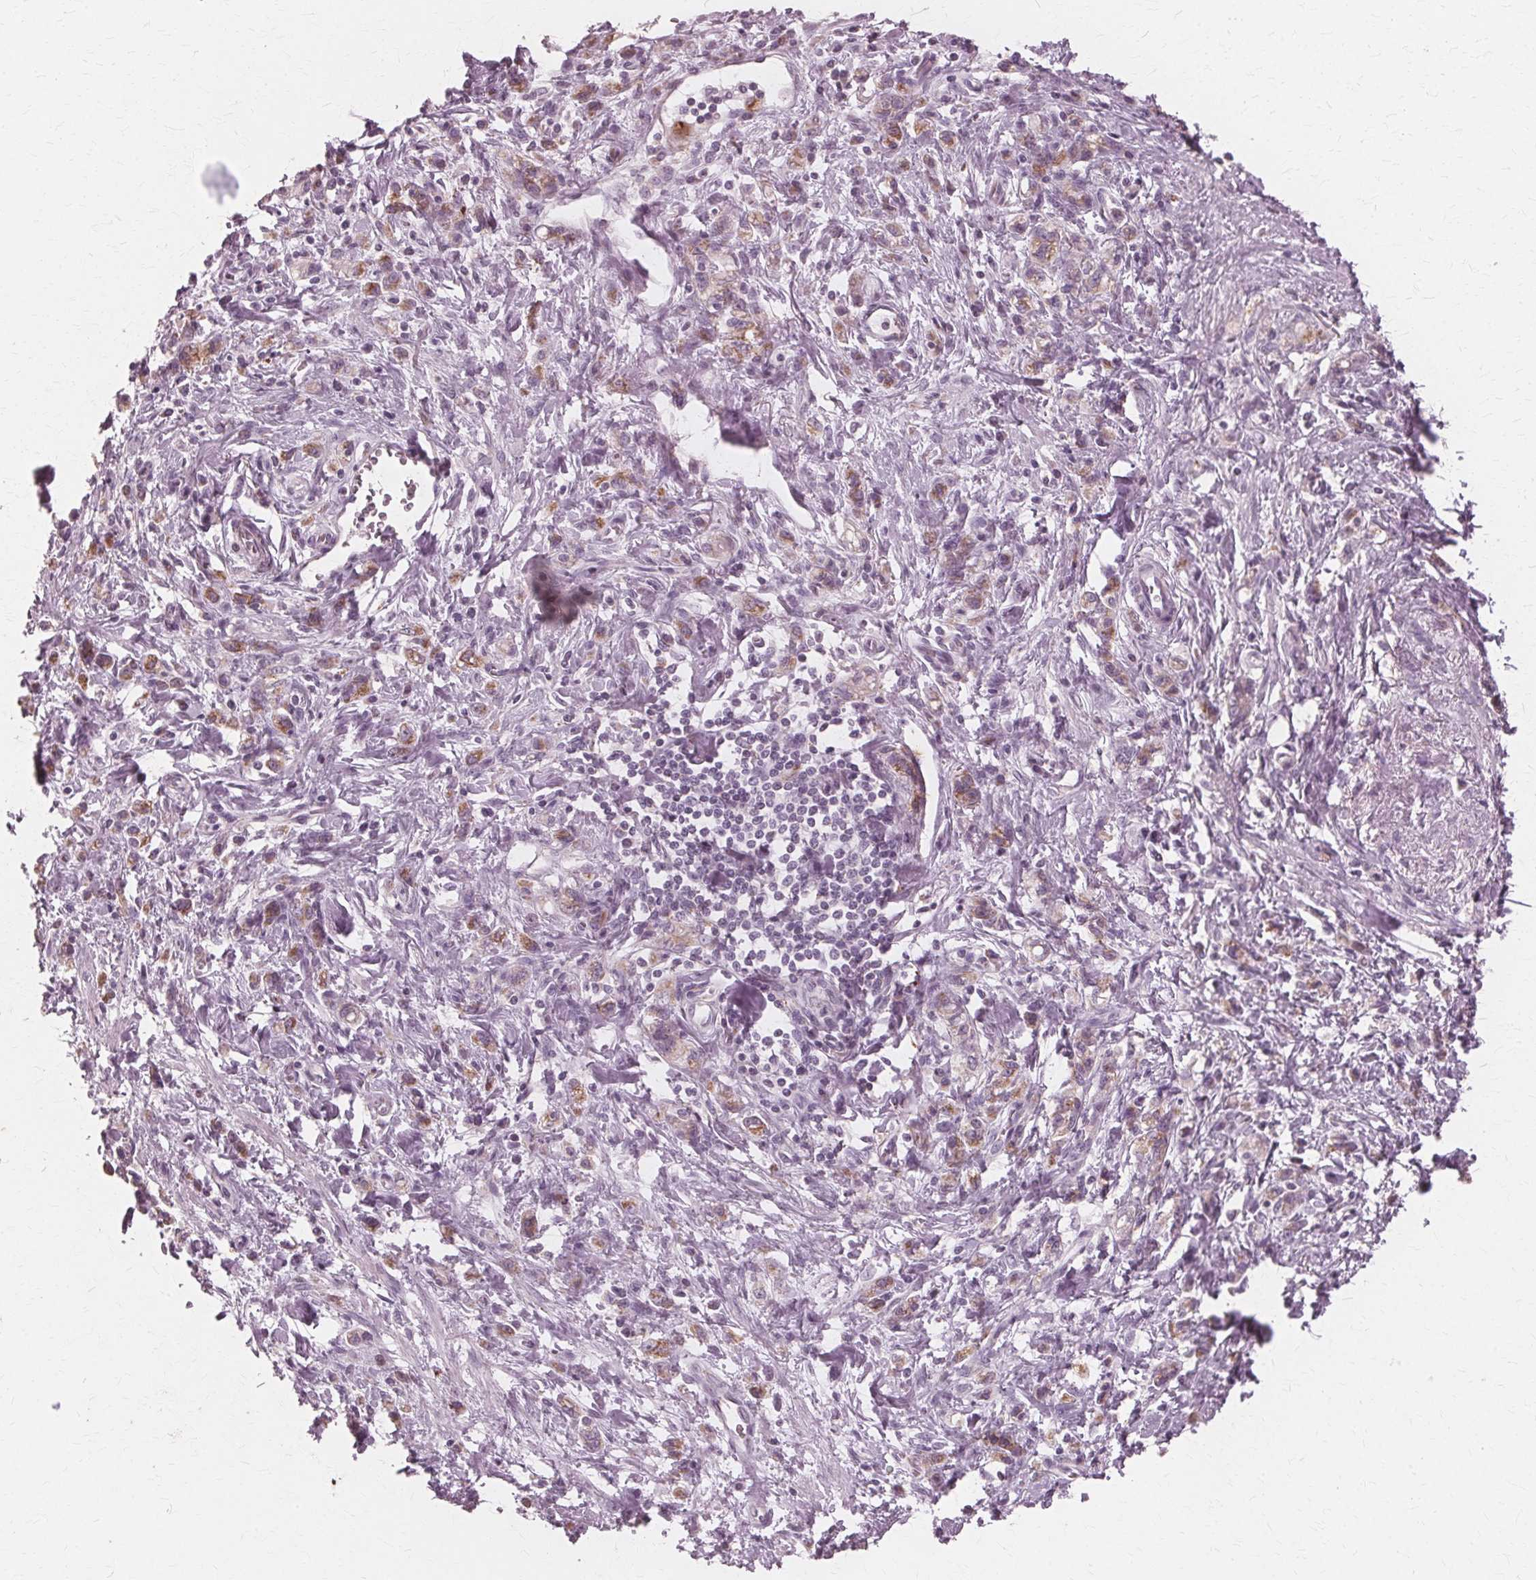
{"staining": {"intensity": "moderate", "quantity": "25%-75%", "location": "cytoplasmic/membranous"}, "tissue": "stomach cancer", "cell_type": "Tumor cells", "image_type": "cancer", "snomed": [{"axis": "morphology", "description": "Adenocarcinoma, NOS"}, {"axis": "topography", "description": "Stomach"}], "caption": "Moderate cytoplasmic/membranous positivity is appreciated in about 25%-75% of tumor cells in adenocarcinoma (stomach). (DAB = brown stain, brightfield microscopy at high magnification).", "gene": "DNASE2", "patient": {"sex": "male", "age": 77}}